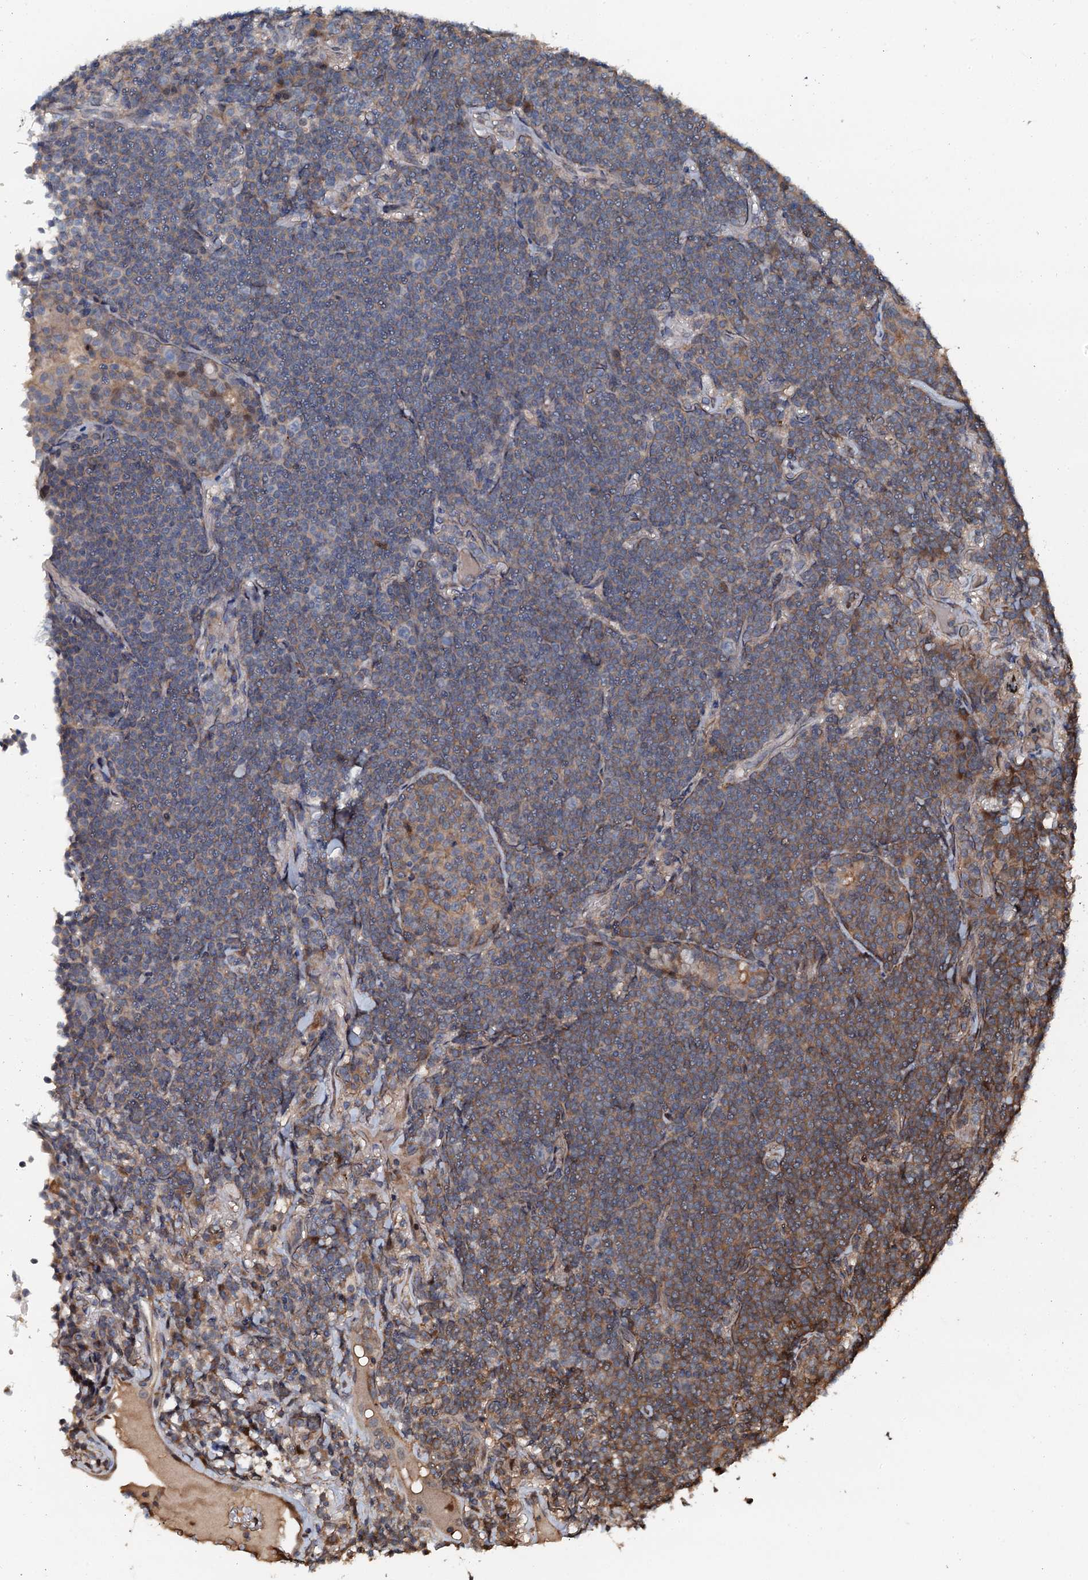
{"staining": {"intensity": "moderate", "quantity": "<25%", "location": "cytoplasmic/membranous"}, "tissue": "lymphoma", "cell_type": "Tumor cells", "image_type": "cancer", "snomed": [{"axis": "morphology", "description": "Malignant lymphoma, non-Hodgkin's type, Low grade"}, {"axis": "topography", "description": "Lung"}], "caption": "An image of human malignant lymphoma, non-Hodgkin's type (low-grade) stained for a protein exhibits moderate cytoplasmic/membranous brown staining in tumor cells.", "gene": "FLYWCH1", "patient": {"sex": "female", "age": 71}}